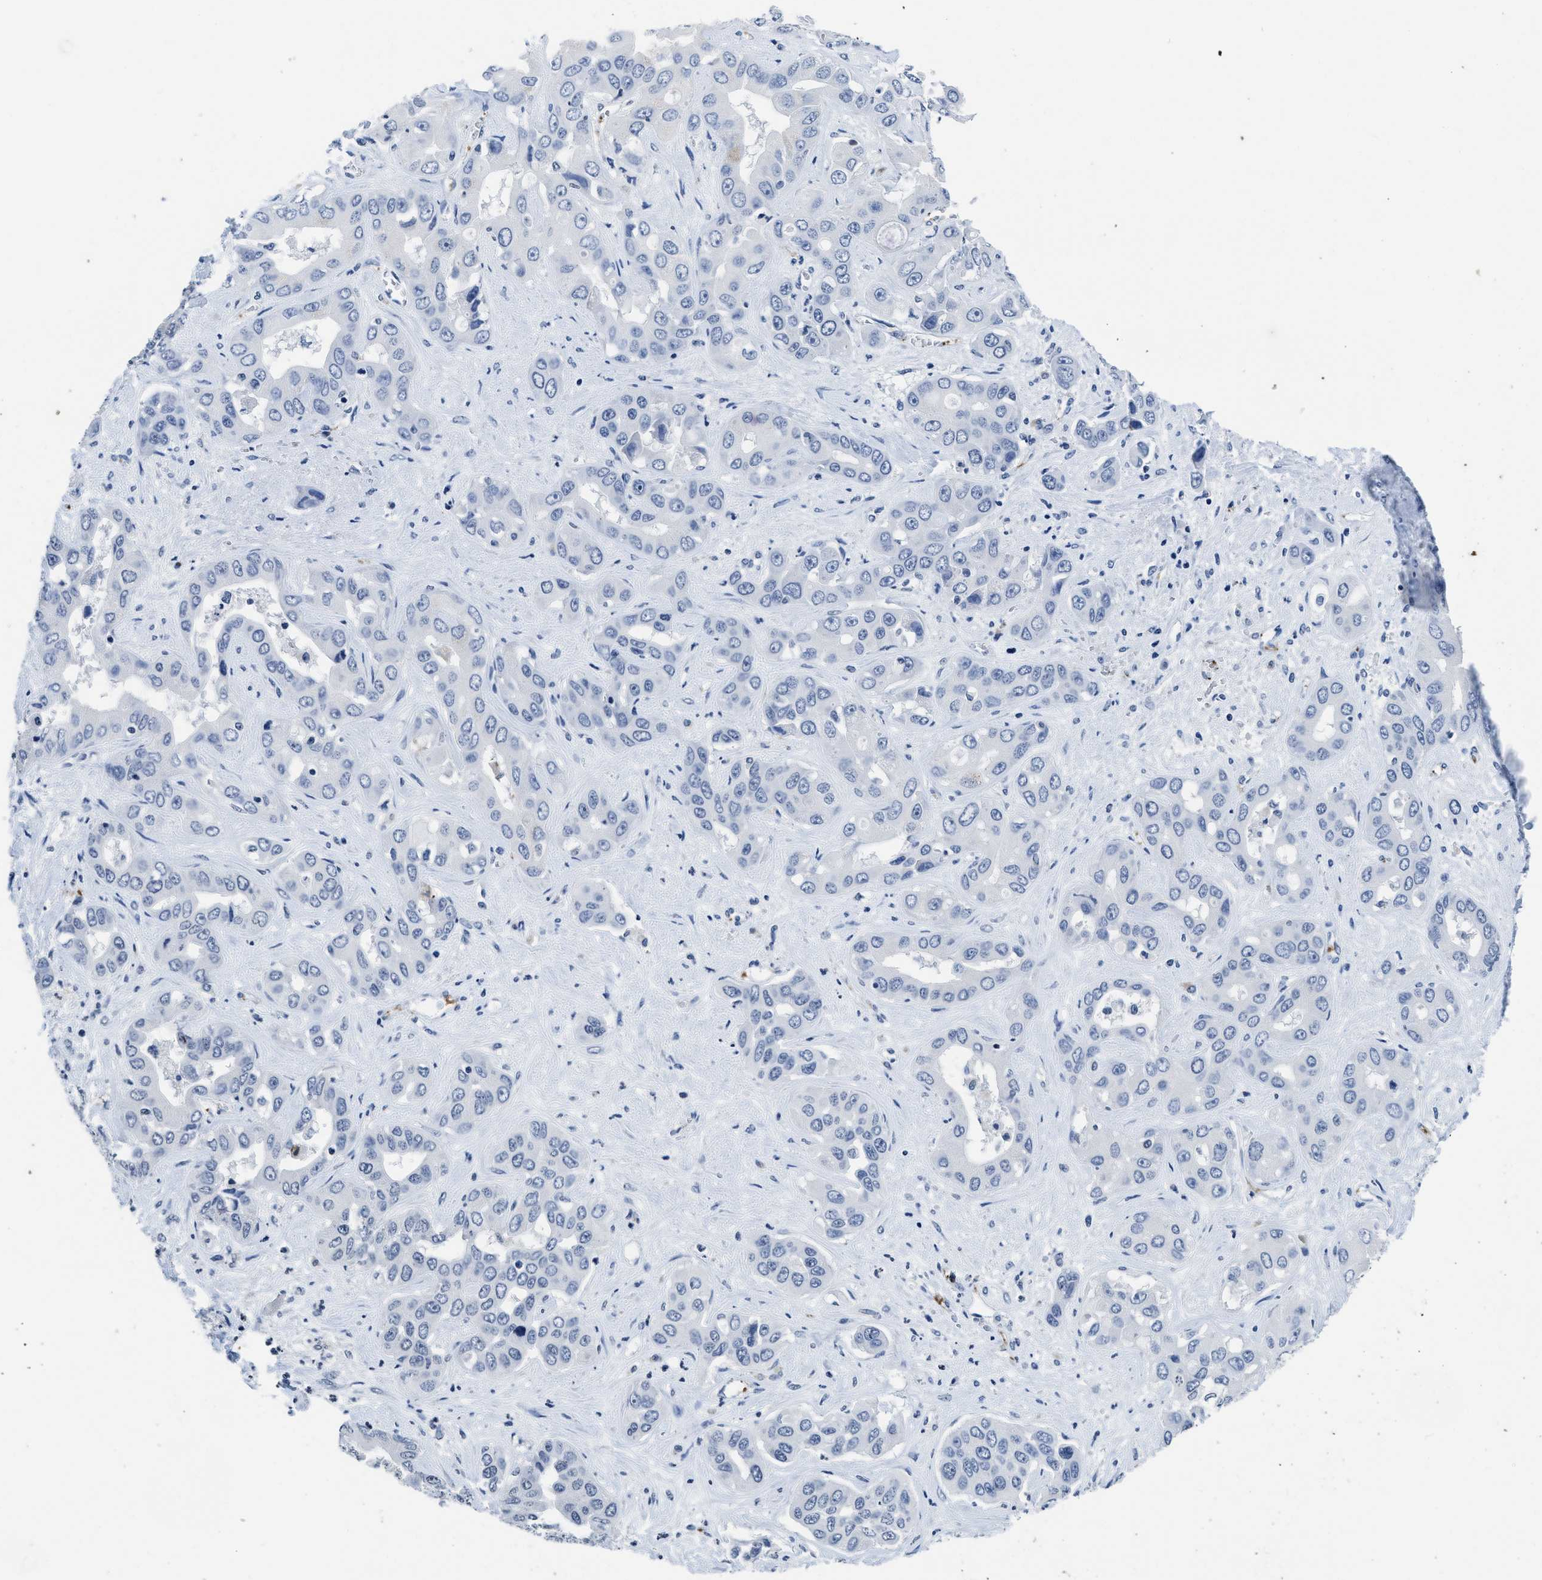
{"staining": {"intensity": "negative", "quantity": "none", "location": "none"}, "tissue": "liver cancer", "cell_type": "Tumor cells", "image_type": "cancer", "snomed": [{"axis": "morphology", "description": "Cholangiocarcinoma"}, {"axis": "topography", "description": "Liver"}], "caption": "High power microscopy photomicrograph of an IHC image of liver cholangiocarcinoma, revealing no significant positivity in tumor cells. (Stains: DAB (3,3'-diaminobenzidine) immunohistochemistry with hematoxylin counter stain, Microscopy: brightfield microscopy at high magnification).", "gene": "ITGA2B", "patient": {"sex": "female", "age": 52}}